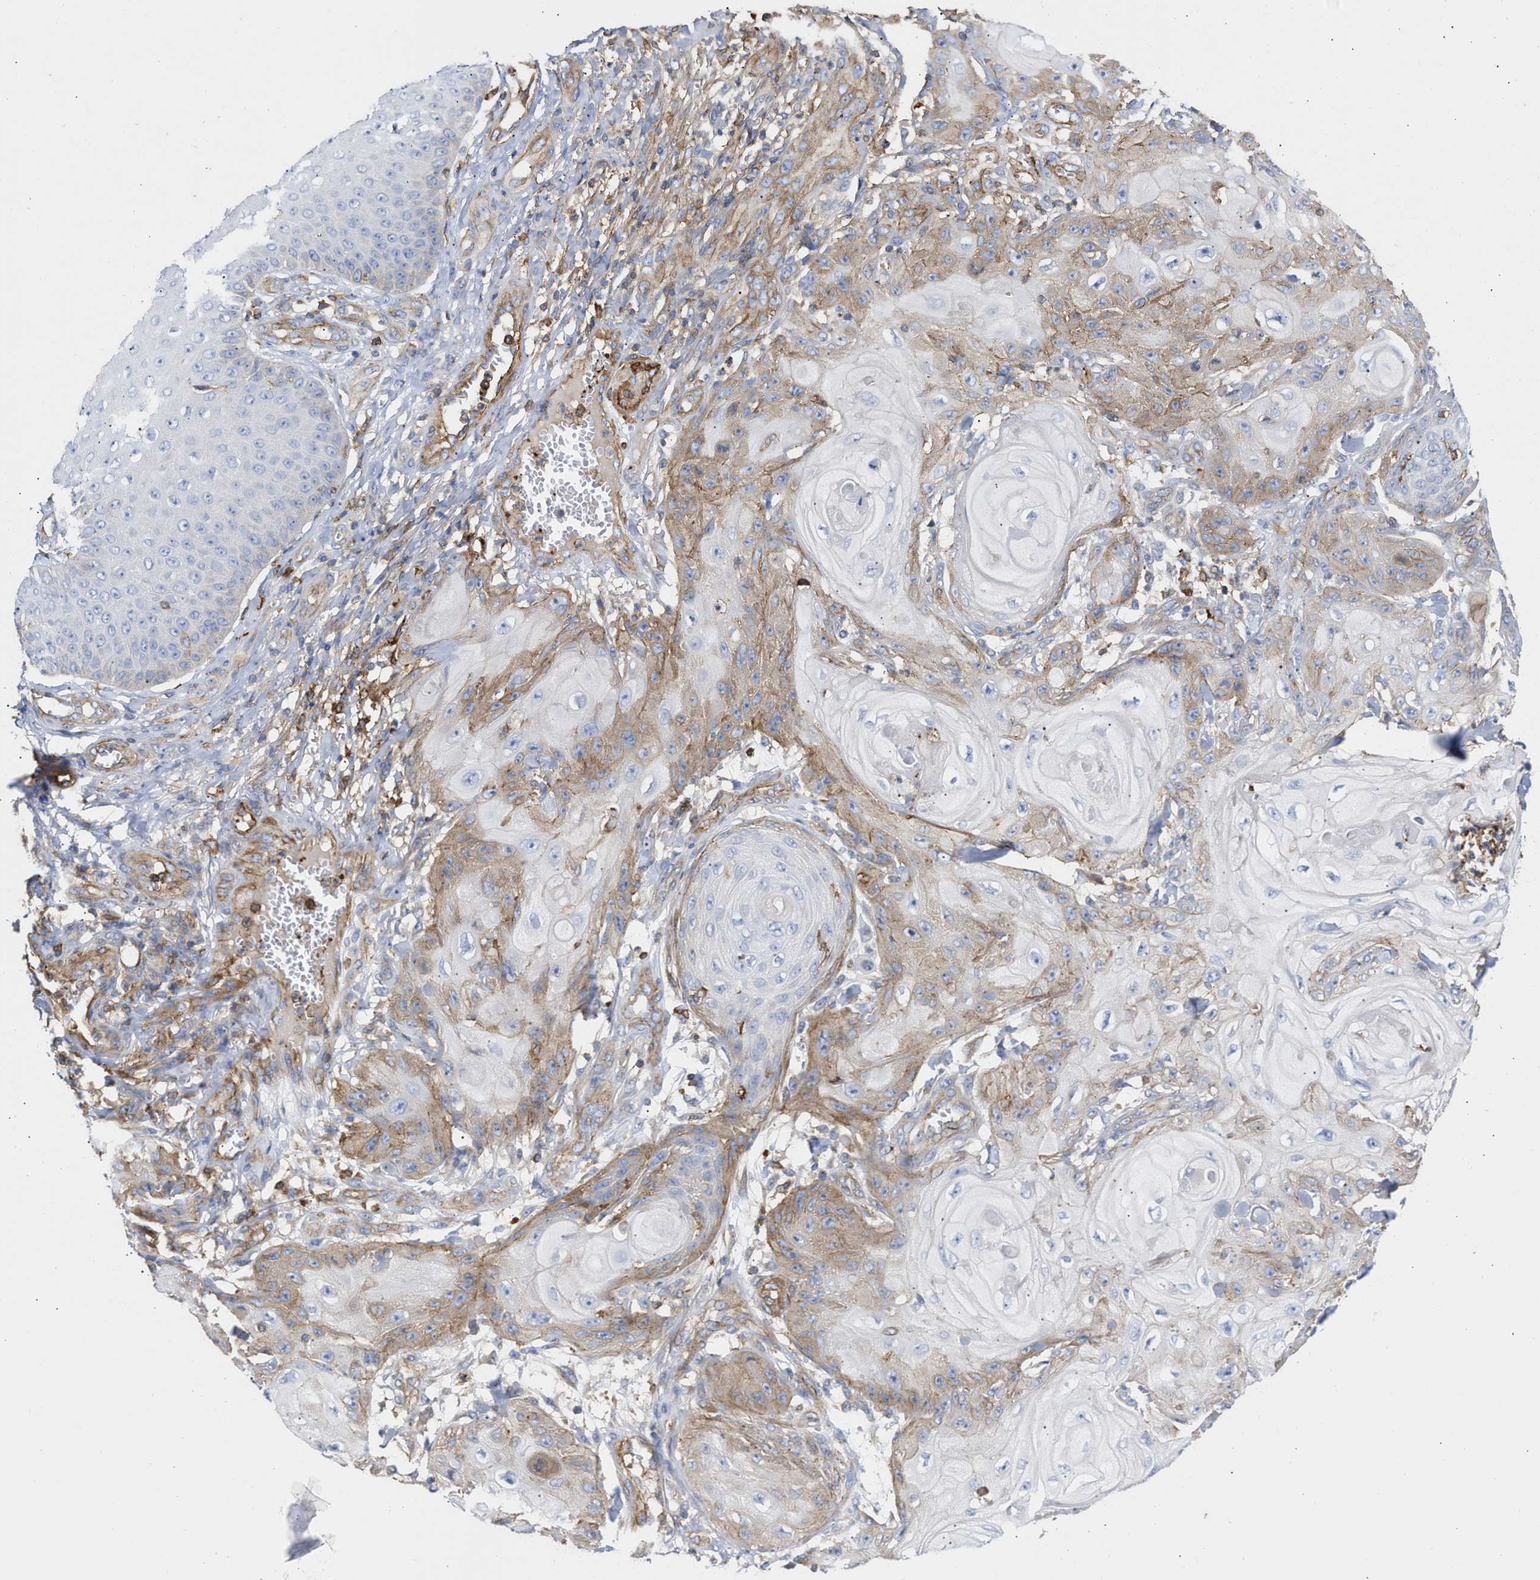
{"staining": {"intensity": "weak", "quantity": "<25%", "location": "cytoplasmic/membranous"}, "tissue": "skin cancer", "cell_type": "Tumor cells", "image_type": "cancer", "snomed": [{"axis": "morphology", "description": "Squamous cell carcinoma, NOS"}, {"axis": "topography", "description": "Skin"}], "caption": "Immunohistochemistry of skin cancer exhibits no expression in tumor cells.", "gene": "HS3ST5", "patient": {"sex": "male", "age": 74}}